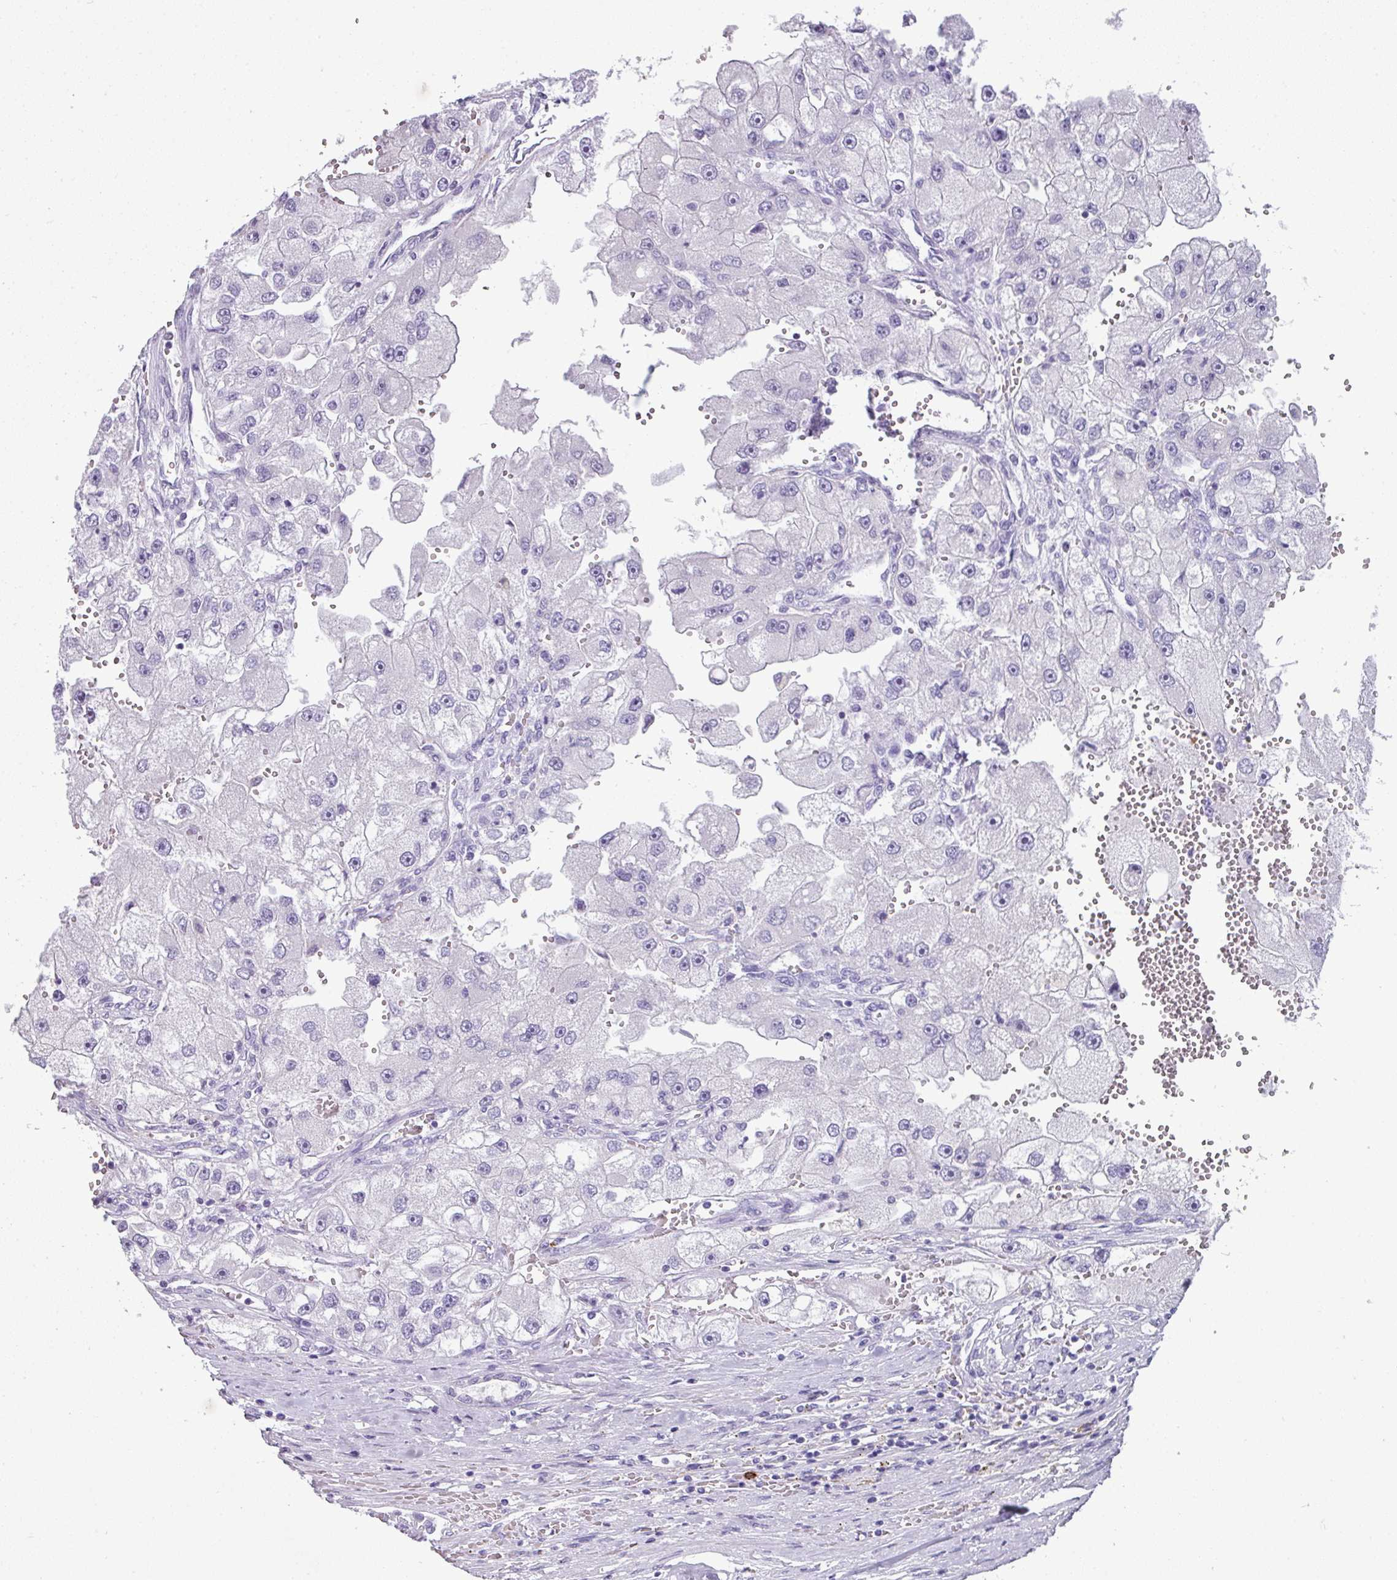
{"staining": {"intensity": "negative", "quantity": "none", "location": "none"}, "tissue": "renal cancer", "cell_type": "Tumor cells", "image_type": "cancer", "snomed": [{"axis": "morphology", "description": "Adenocarcinoma, NOS"}, {"axis": "topography", "description": "Kidney"}], "caption": "This is an IHC micrograph of human renal cancer (adenocarcinoma). There is no positivity in tumor cells.", "gene": "CTSG", "patient": {"sex": "male", "age": 63}}